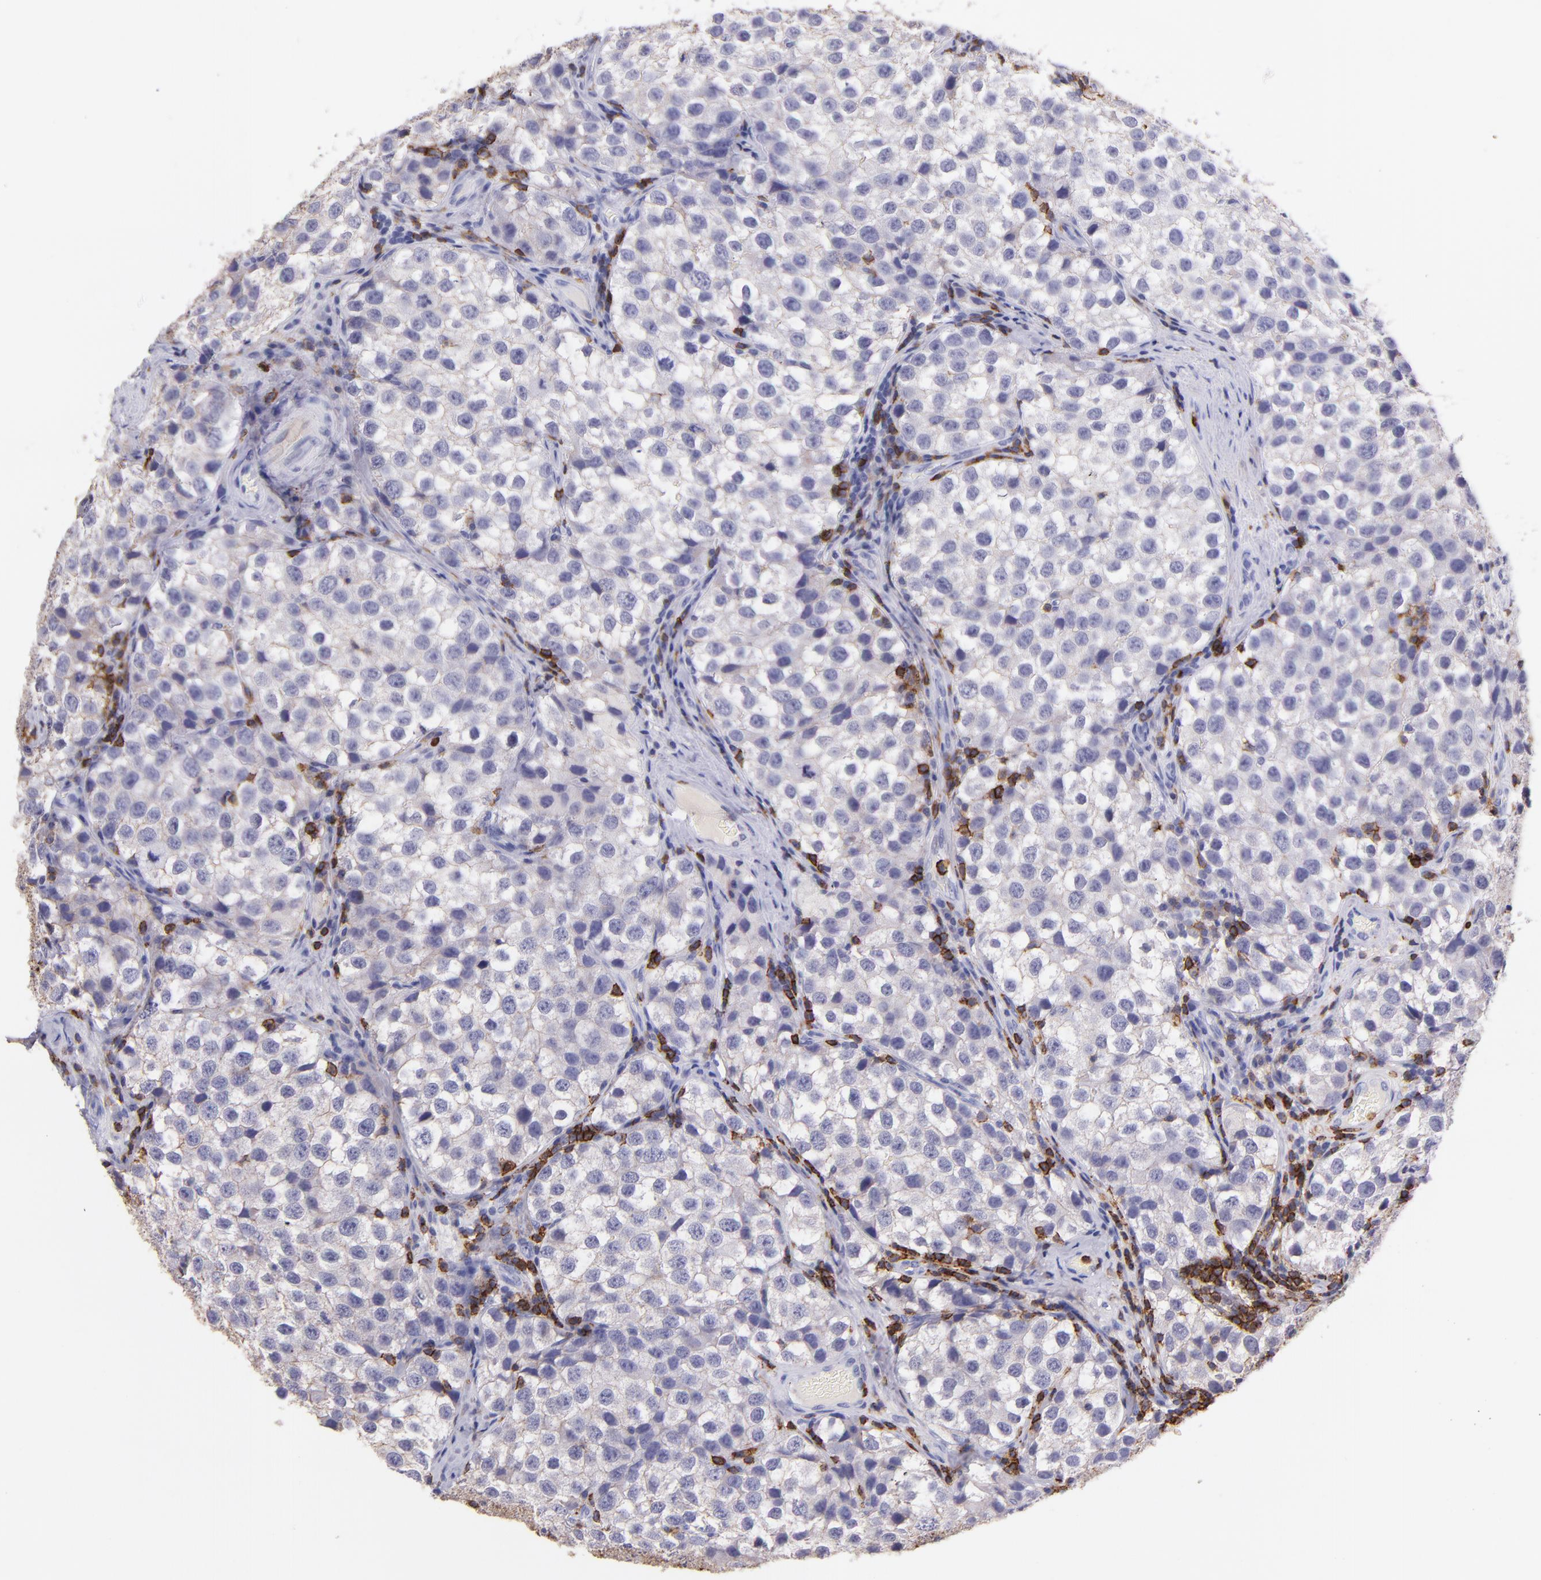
{"staining": {"intensity": "negative", "quantity": "none", "location": "none"}, "tissue": "testis cancer", "cell_type": "Tumor cells", "image_type": "cancer", "snomed": [{"axis": "morphology", "description": "Seminoma, NOS"}, {"axis": "topography", "description": "Testis"}], "caption": "DAB immunohistochemical staining of testis cancer displays no significant expression in tumor cells.", "gene": "SPN", "patient": {"sex": "male", "age": 39}}